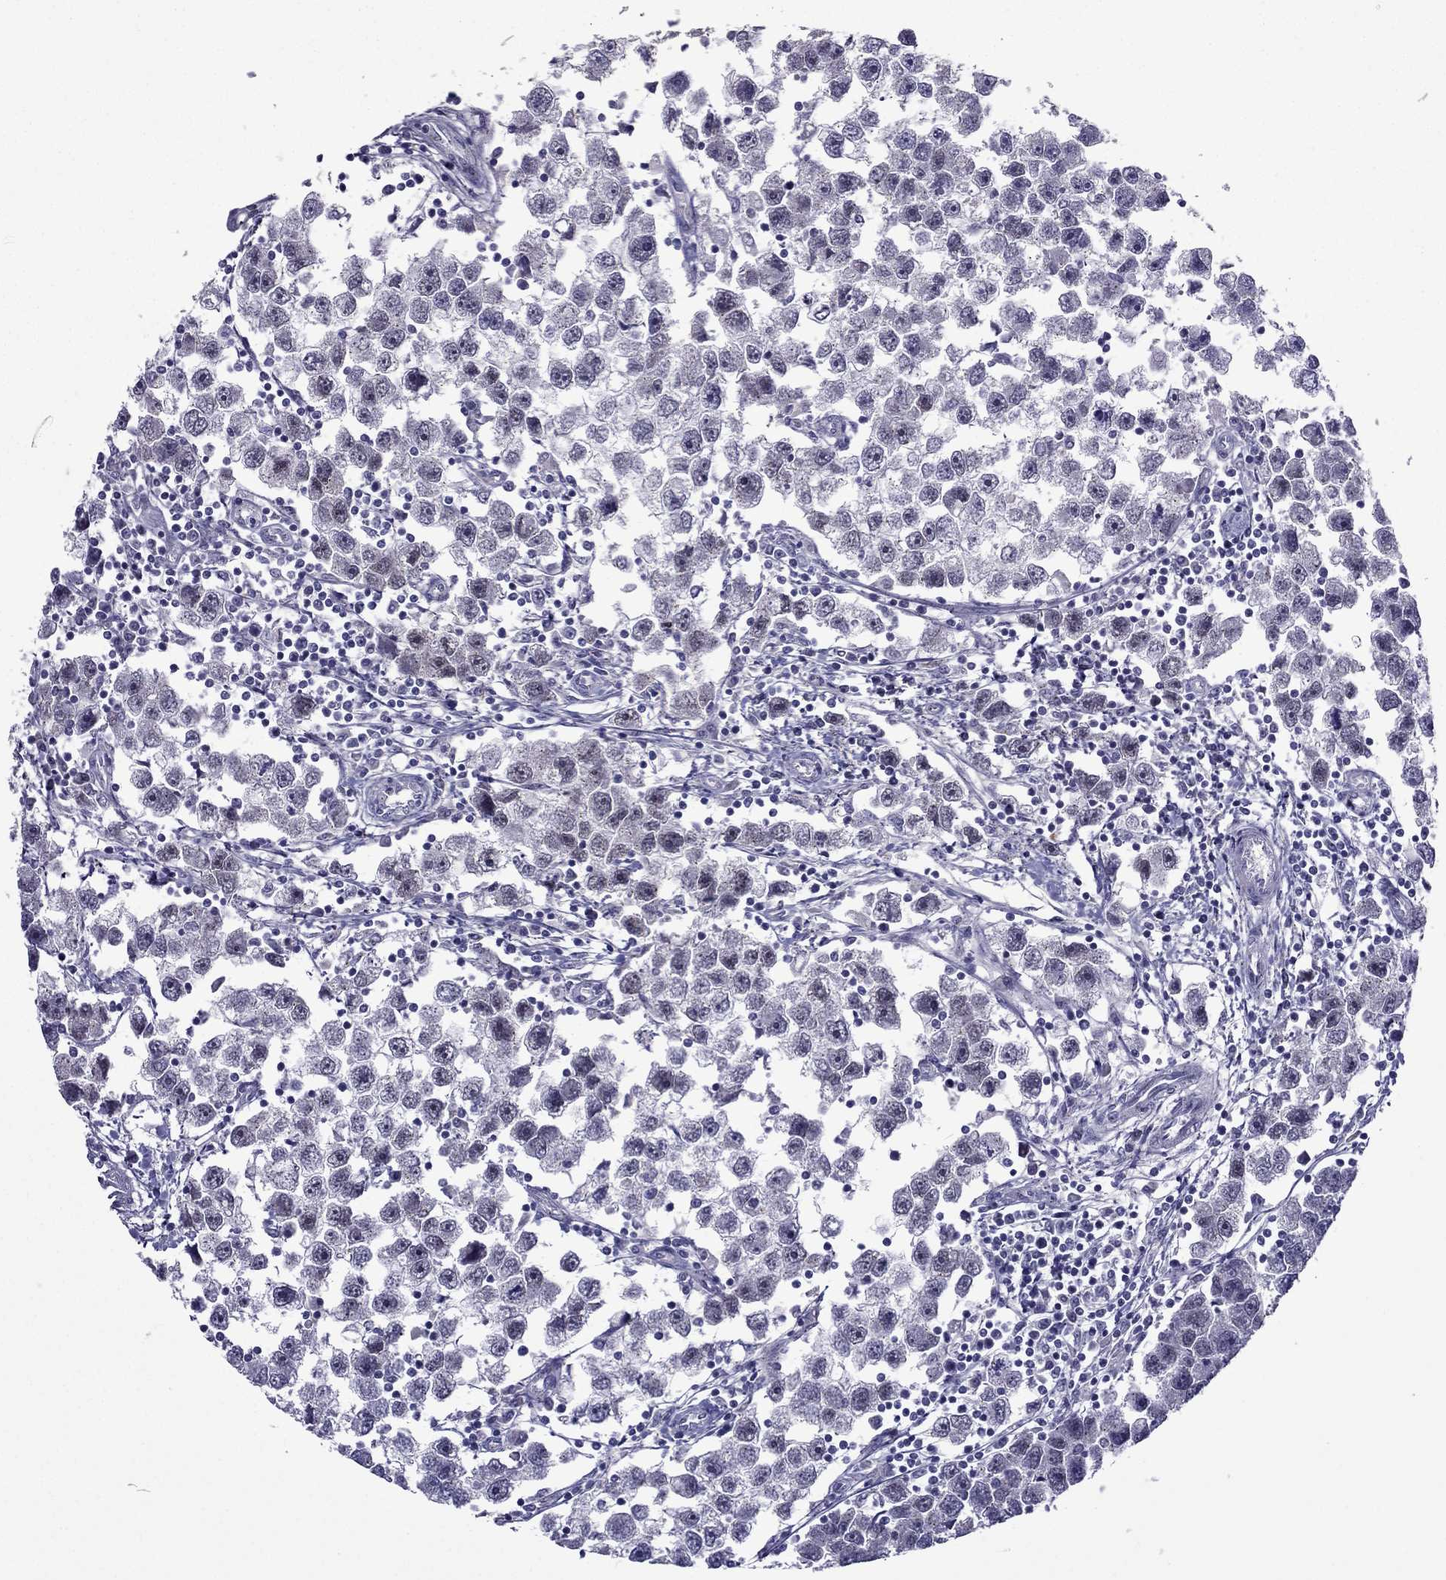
{"staining": {"intensity": "negative", "quantity": "none", "location": "none"}, "tissue": "testis cancer", "cell_type": "Tumor cells", "image_type": "cancer", "snomed": [{"axis": "morphology", "description": "Seminoma, NOS"}, {"axis": "topography", "description": "Testis"}], "caption": "Human seminoma (testis) stained for a protein using immunohistochemistry displays no staining in tumor cells.", "gene": "MYBPH", "patient": {"sex": "male", "age": 30}}